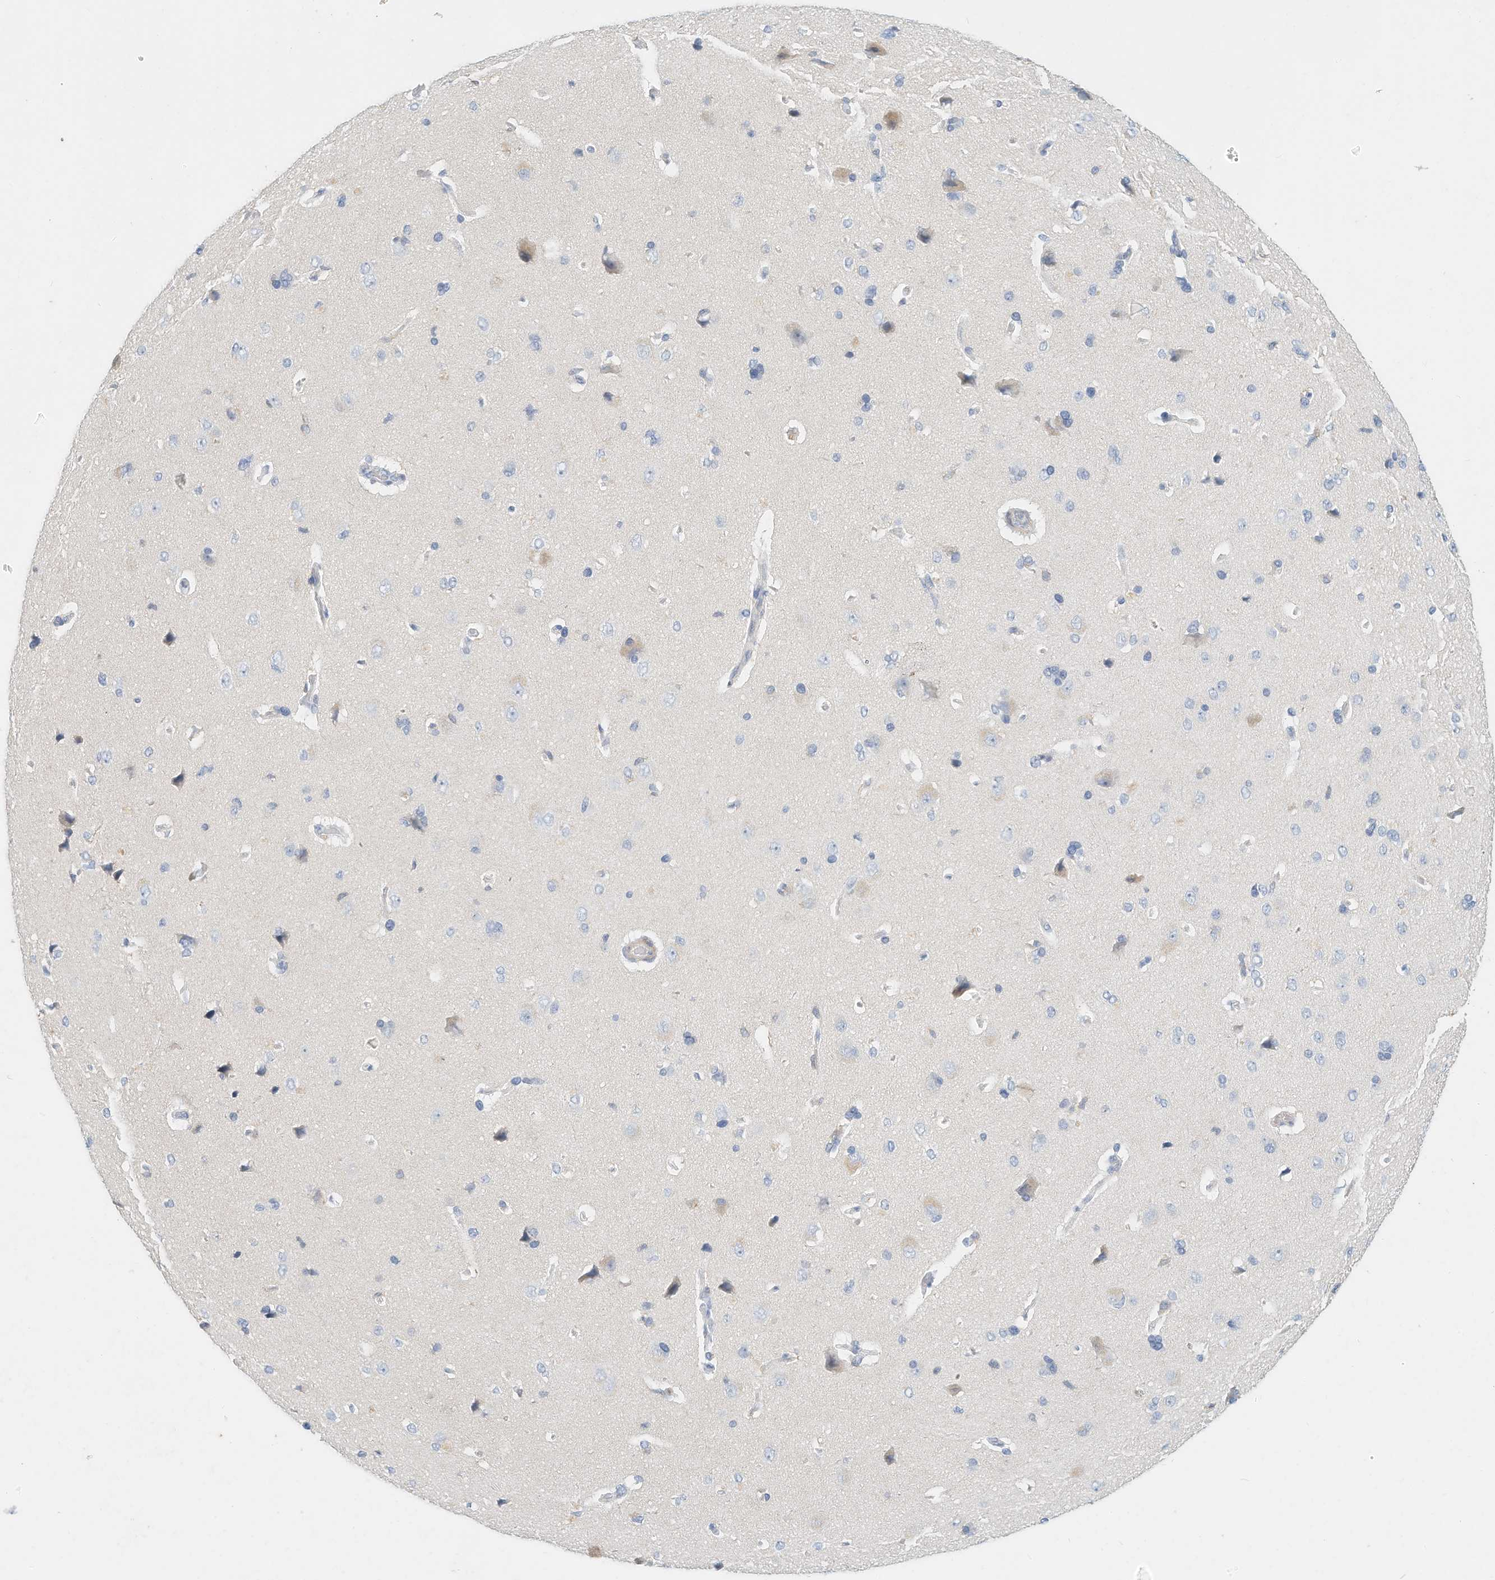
{"staining": {"intensity": "negative", "quantity": "none", "location": "none"}, "tissue": "cerebral cortex", "cell_type": "Endothelial cells", "image_type": "normal", "snomed": [{"axis": "morphology", "description": "Normal tissue, NOS"}, {"axis": "topography", "description": "Cerebral cortex"}], "caption": "Endothelial cells are negative for protein expression in benign human cerebral cortex. (DAB (3,3'-diaminobenzidine) immunohistochemistry, high magnification).", "gene": "MICAL1", "patient": {"sex": "male", "age": 62}}